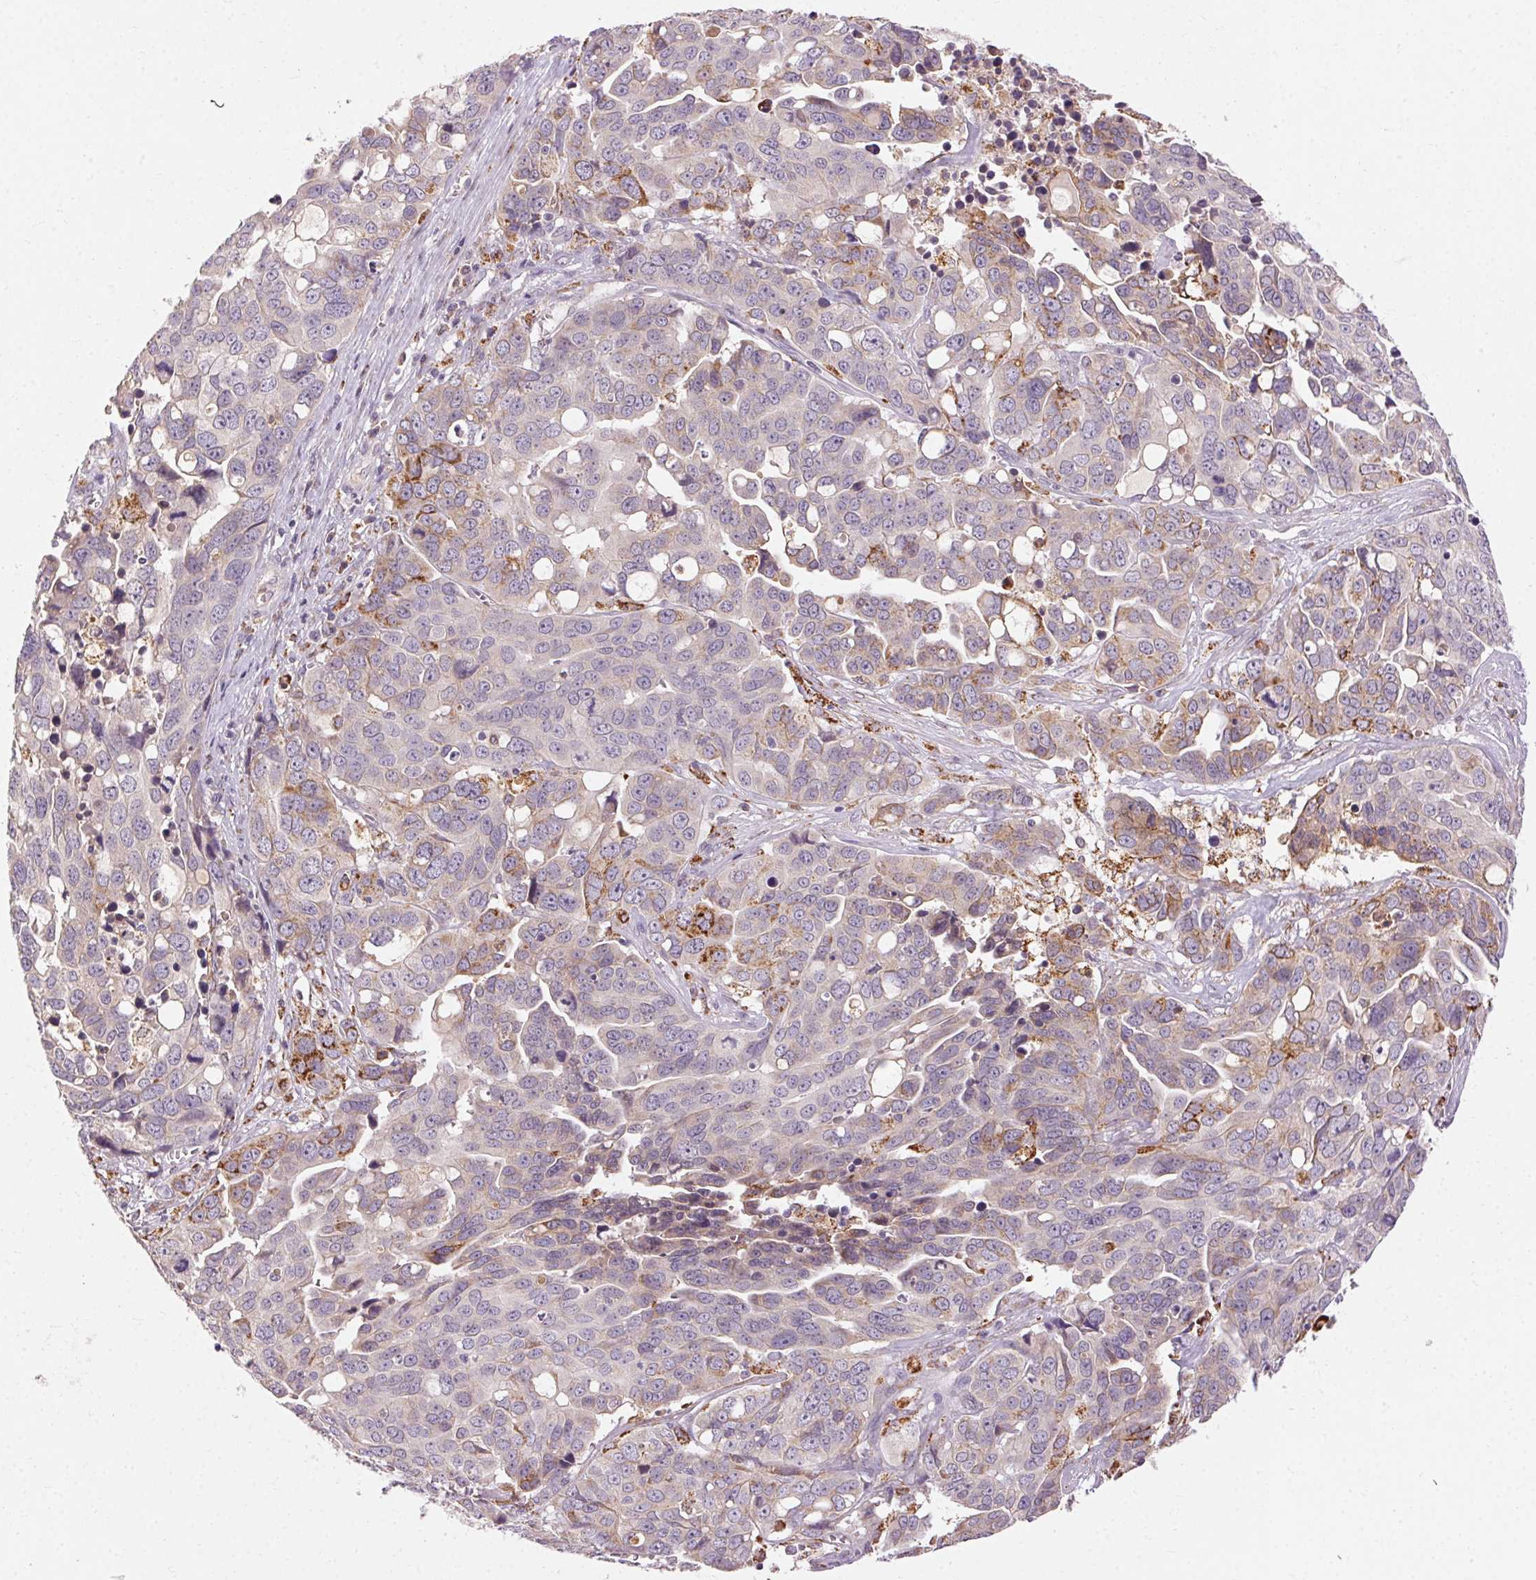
{"staining": {"intensity": "moderate", "quantity": "<25%", "location": "cytoplasmic/membranous"}, "tissue": "ovarian cancer", "cell_type": "Tumor cells", "image_type": "cancer", "snomed": [{"axis": "morphology", "description": "Carcinoma, endometroid"}, {"axis": "topography", "description": "Ovary"}], "caption": "Ovarian endometroid carcinoma stained with DAB (3,3'-diaminobenzidine) immunohistochemistry (IHC) demonstrates low levels of moderate cytoplasmic/membranous expression in approximately <25% of tumor cells.", "gene": "REP15", "patient": {"sex": "female", "age": 78}}